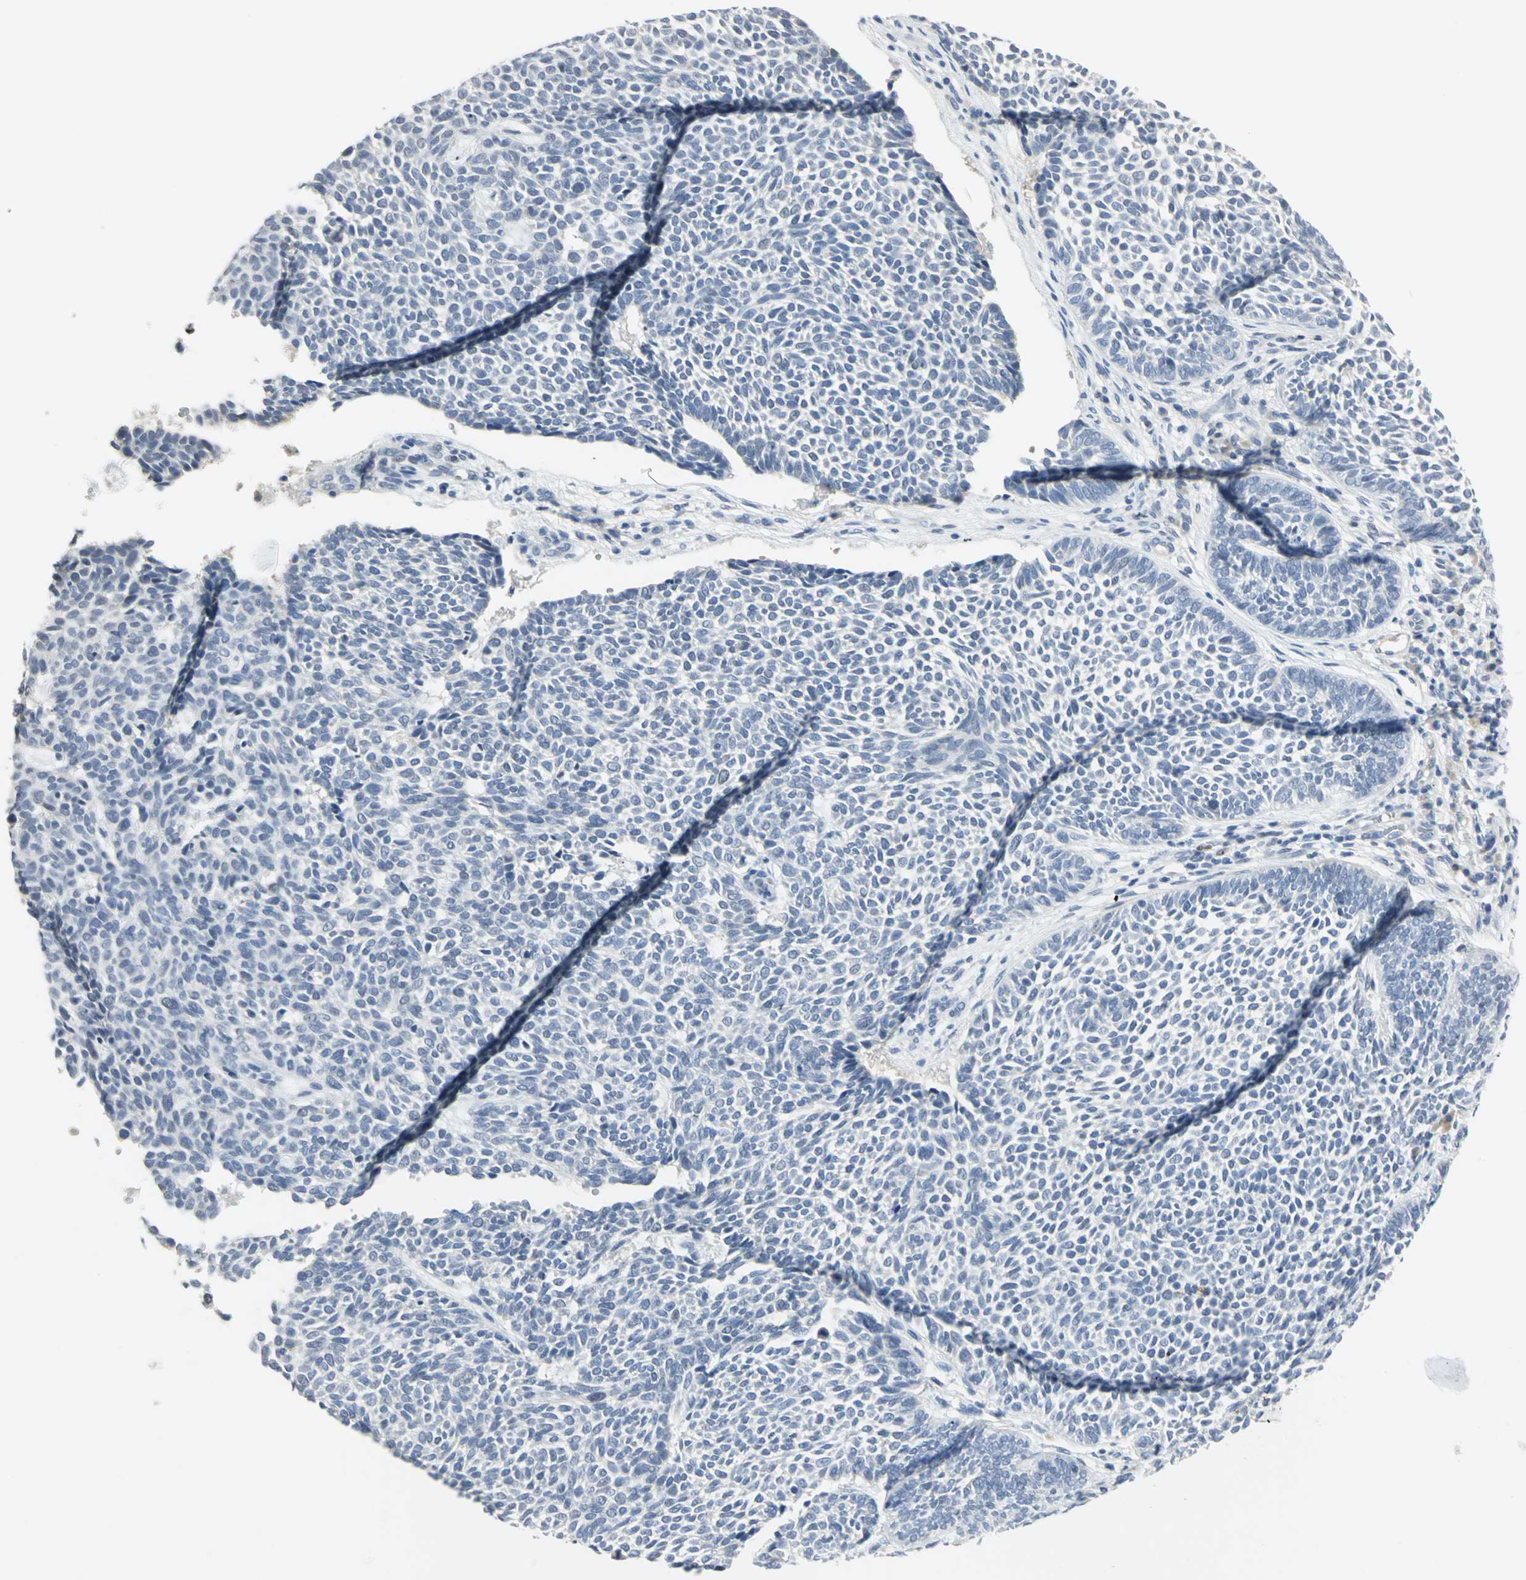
{"staining": {"intensity": "negative", "quantity": "none", "location": "none"}, "tissue": "skin cancer", "cell_type": "Tumor cells", "image_type": "cancer", "snomed": [{"axis": "morphology", "description": "Normal tissue, NOS"}, {"axis": "morphology", "description": "Basal cell carcinoma"}, {"axis": "topography", "description": "Skin"}], "caption": "Skin basal cell carcinoma was stained to show a protein in brown. There is no significant staining in tumor cells.", "gene": "BCL6", "patient": {"sex": "male", "age": 87}}